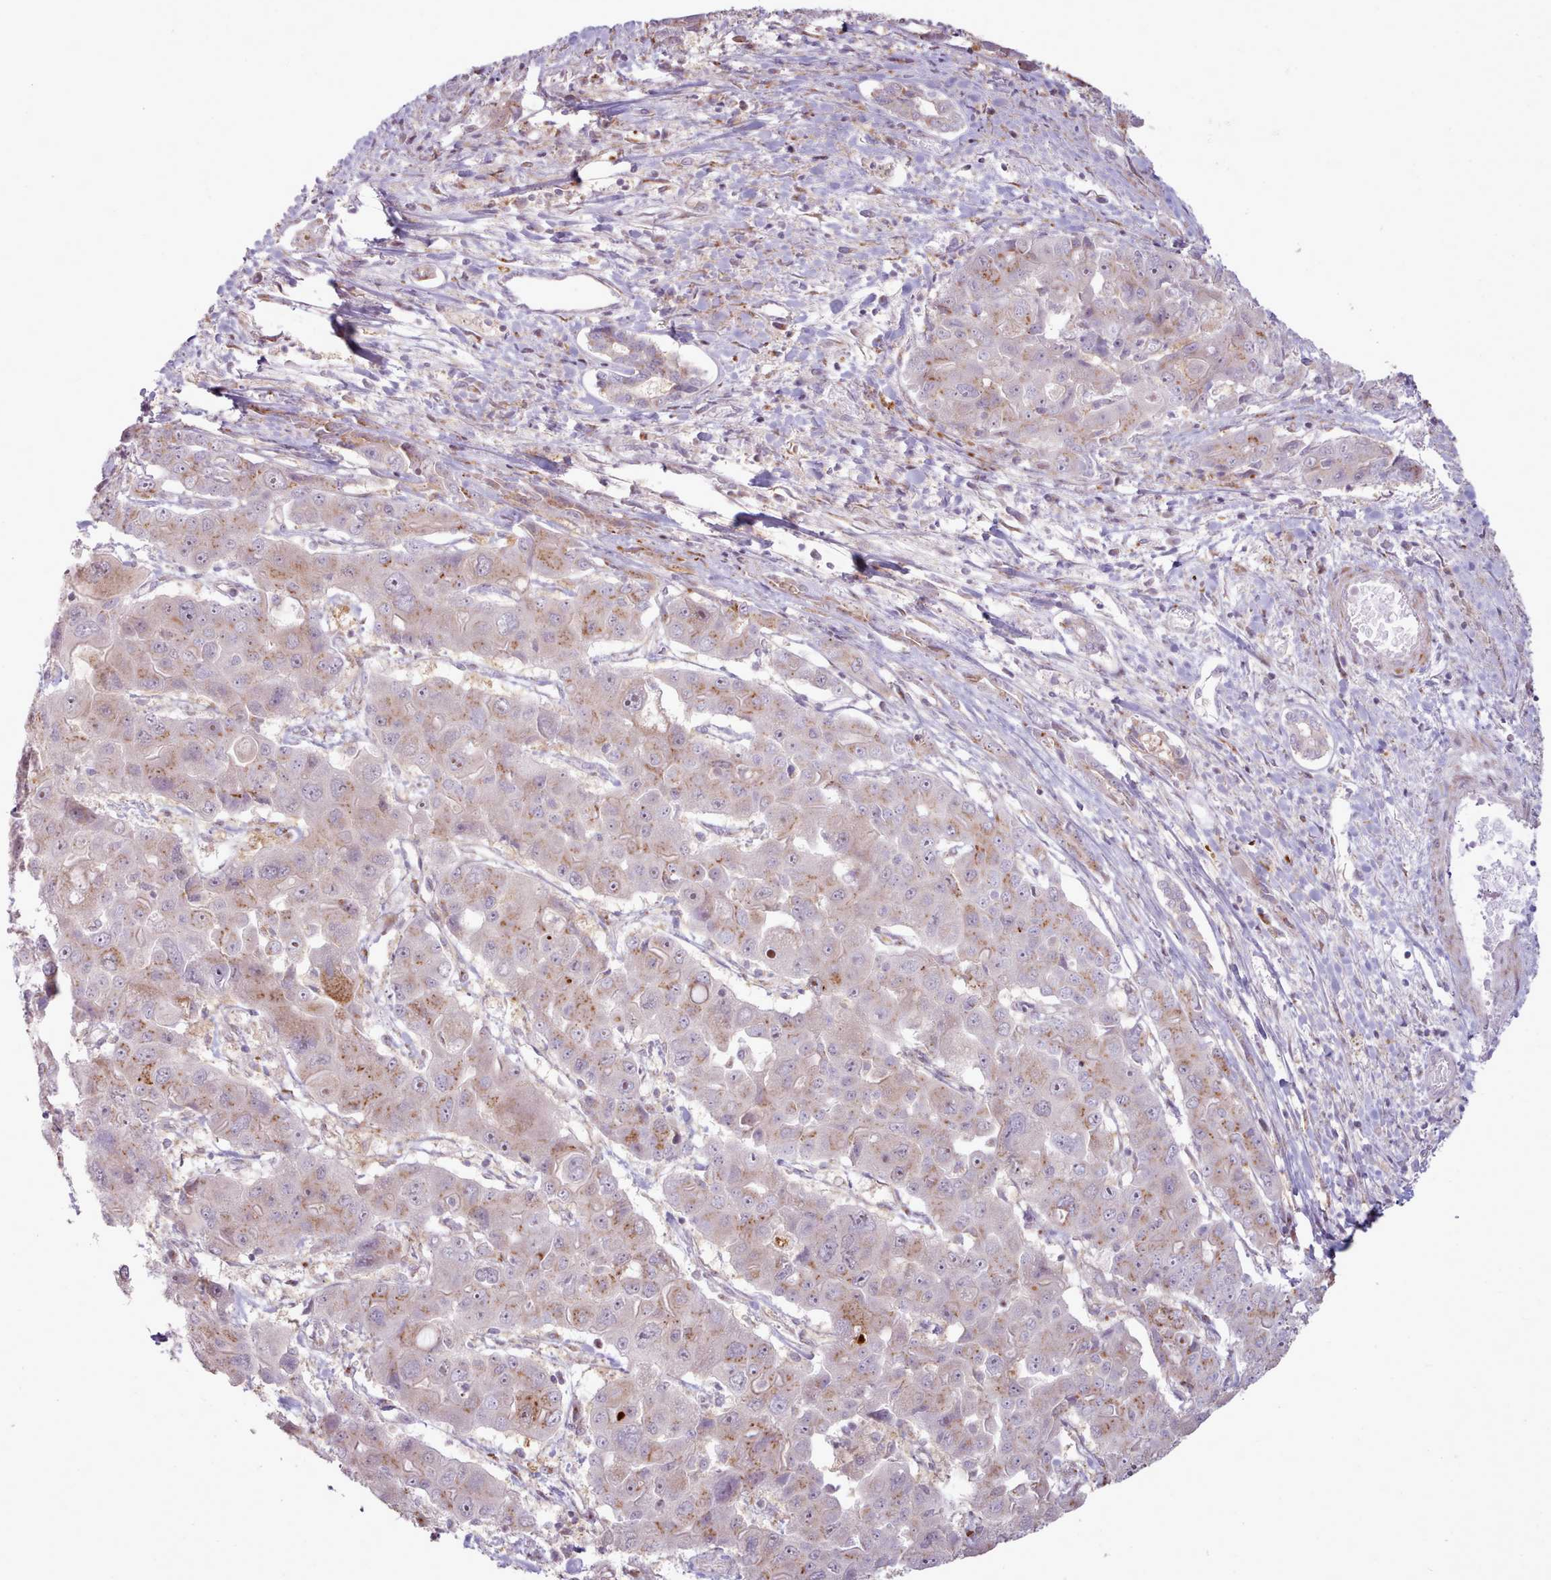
{"staining": {"intensity": "moderate", "quantity": "25%-75%", "location": "cytoplasmic/membranous"}, "tissue": "liver cancer", "cell_type": "Tumor cells", "image_type": "cancer", "snomed": [{"axis": "morphology", "description": "Cholangiocarcinoma"}, {"axis": "topography", "description": "Liver"}], "caption": "Immunohistochemistry (IHC) photomicrograph of neoplastic tissue: liver cancer stained using immunohistochemistry (IHC) shows medium levels of moderate protein expression localized specifically in the cytoplasmic/membranous of tumor cells, appearing as a cytoplasmic/membranous brown color.", "gene": "PPP3R2", "patient": {"sex": "male", "age": 67}}